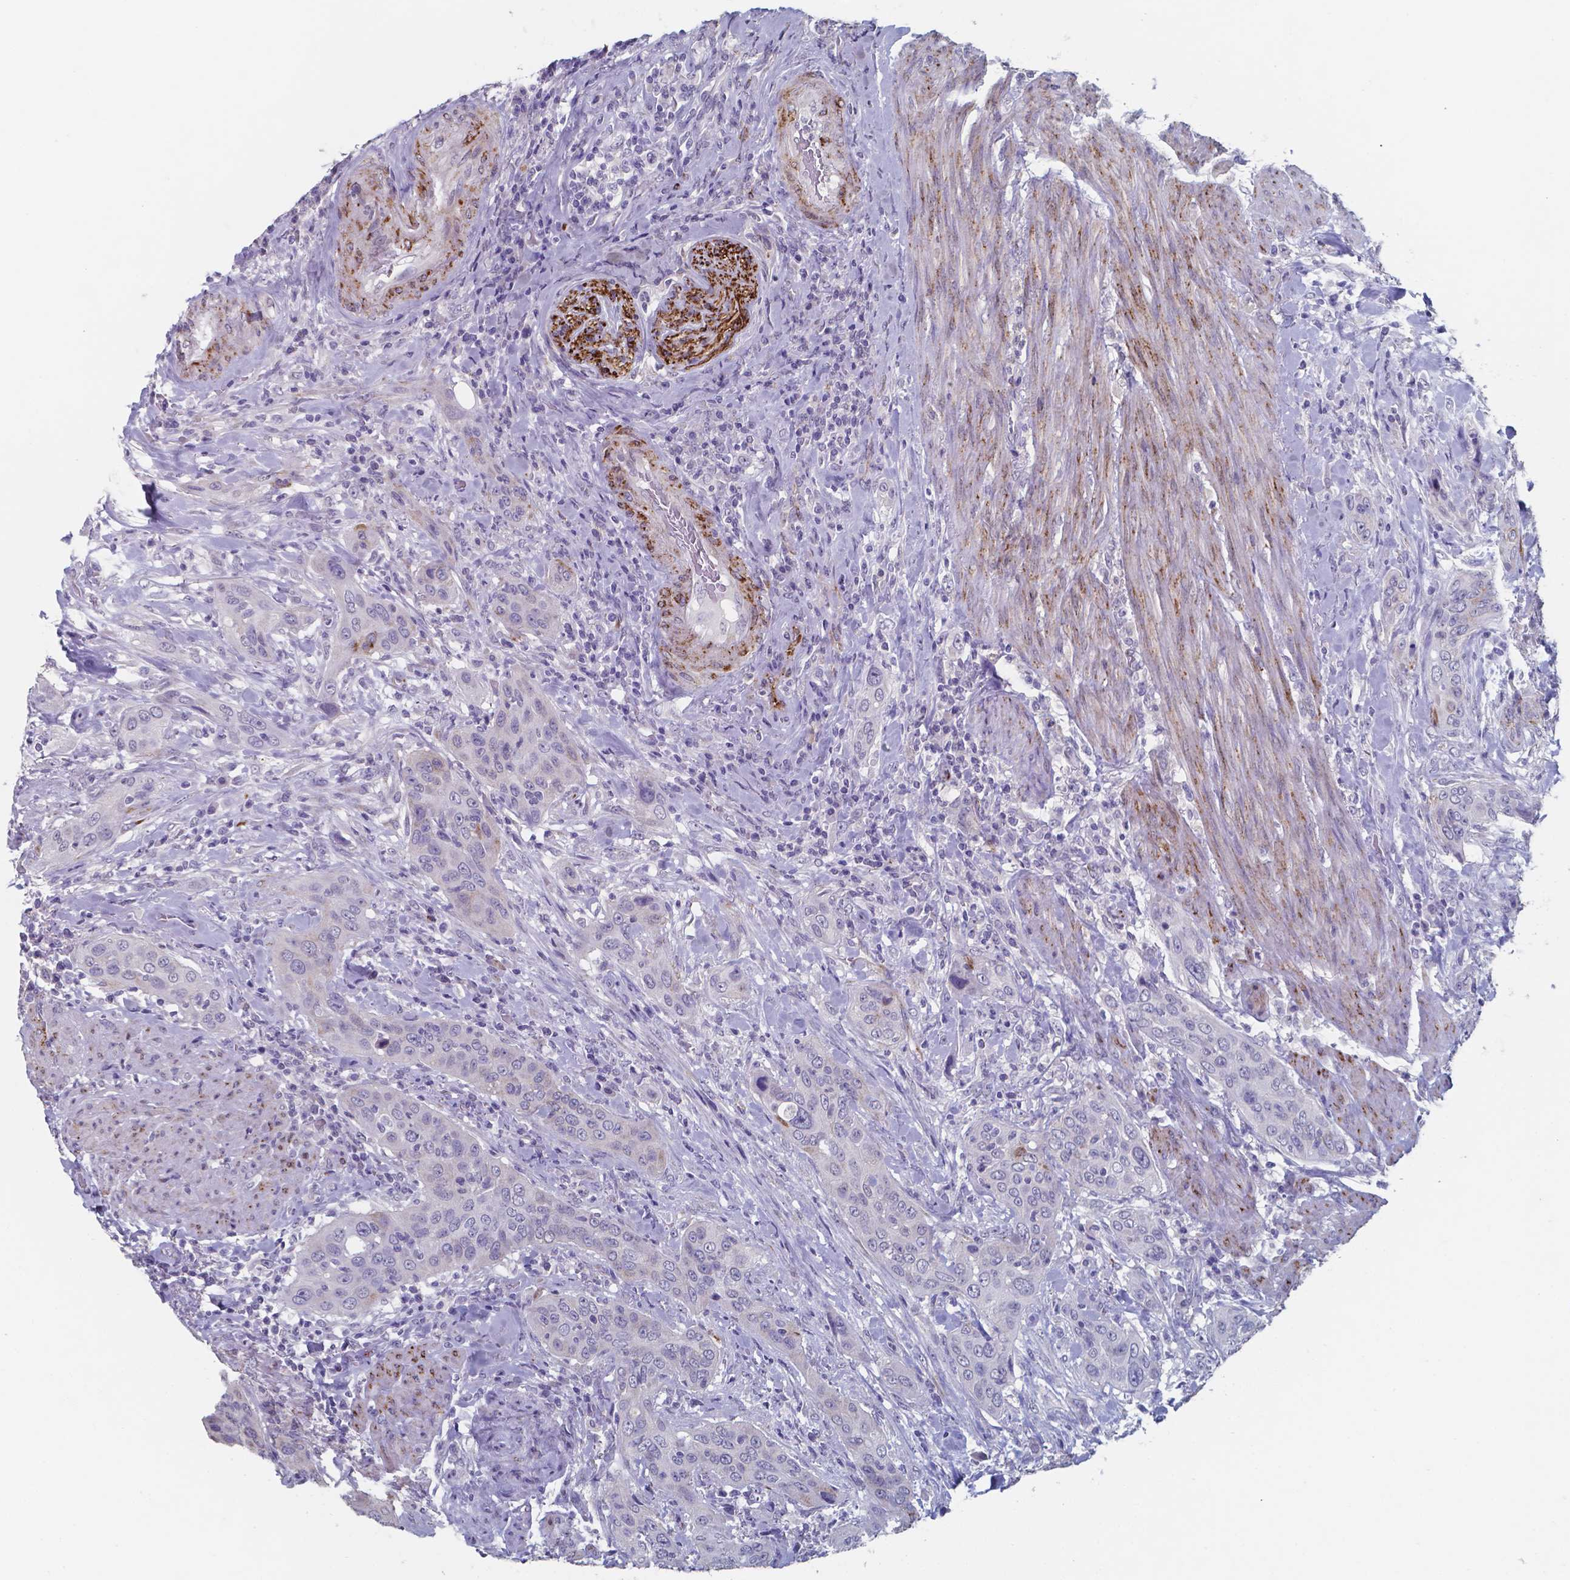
{"staining": {"intensity": "negative", "quantity": "none", "location": "none"}, "tissue": "urothelial cancer", "cell_type": "Tumor cells", "image_type": "cancer", "snomed": [{"axis": "morphology", "description": "Urothelial carcinoma, High grade"}, {"axis": "topography", "description": "Urinary bladder"}], "caption": "A histopathology image of human urothelial carcinoma (high-grade) is negative for staining in tumor cells.", "gene": "PLA2R1", "patient": {"sex": "male", "age": 82}}